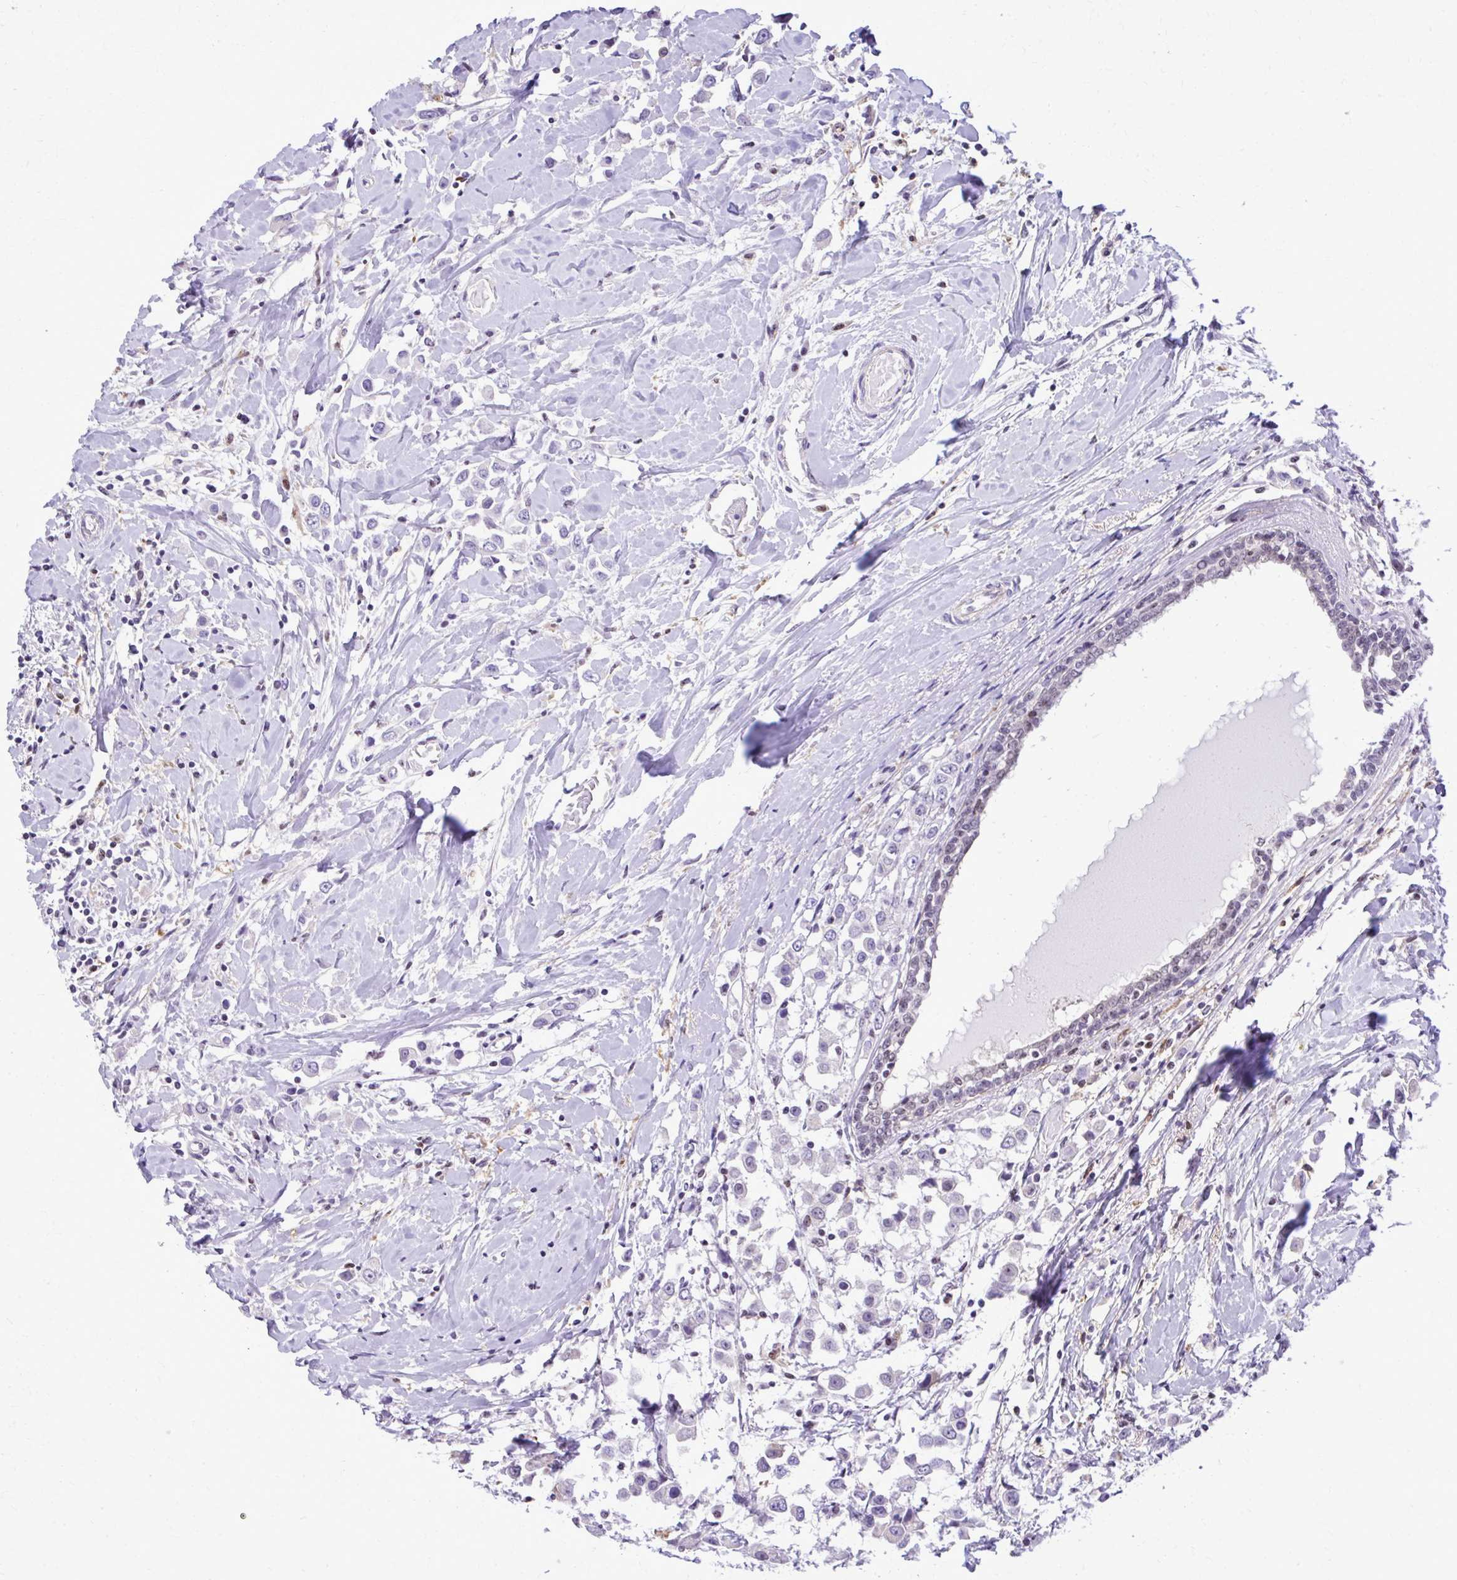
{"staining": {"intensity": "negative", "quantity": "none", "location": "none"}, "tissue": "breast cancer", "cell_type": "Tumor cells", "image_type": "cancer", "snomed": [{"axis": "morphology", "description": "Duct carcinoma"}, {"axis": "topography", "description": "Breast"}], "caption": "Human breast cancer (invasive ductal carcinoma) stained for a protein using IHC demonstrates no expression in tumor cells.", "gene": "RASL11B", "patient": {"sex": "female", "age": 61}}